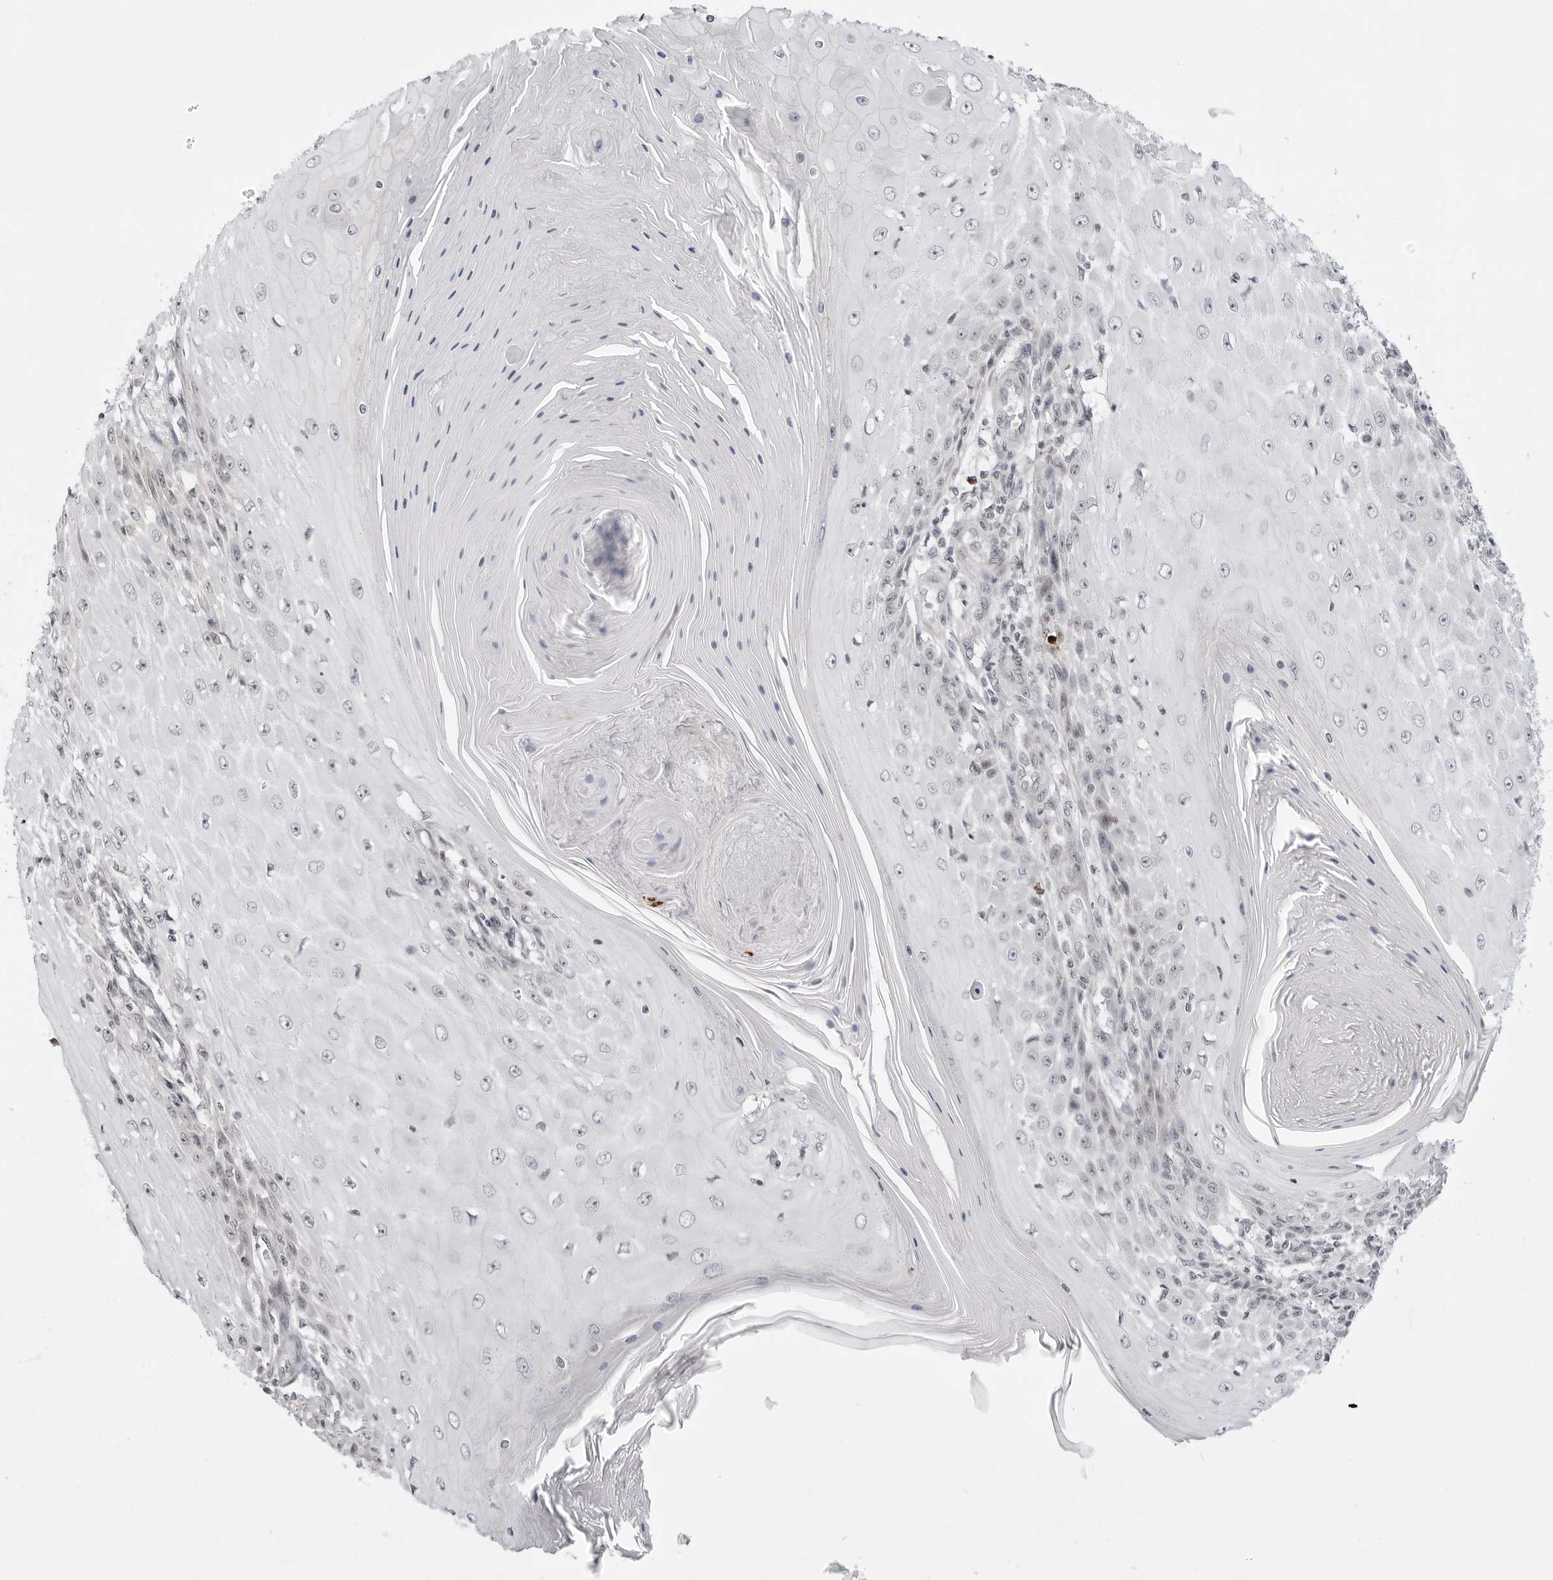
{"staining": {"intensity": "negative", "quantity": "none", "location": "none"}, "tissue": "skin cancer", "cell_type": "Tumor cells", "image_type": "cancer", "snomed": [{"axis": "morphology", "description": "Squamous cell carcinoma, NOS"}, {"axis": "topography", "description": "Skin"}], "caption": "Tumor cells are negative for brown protein staining in skin cancer.", "gene": "PPP2R5C", "patient": {"sex": "female", "age": 73}}